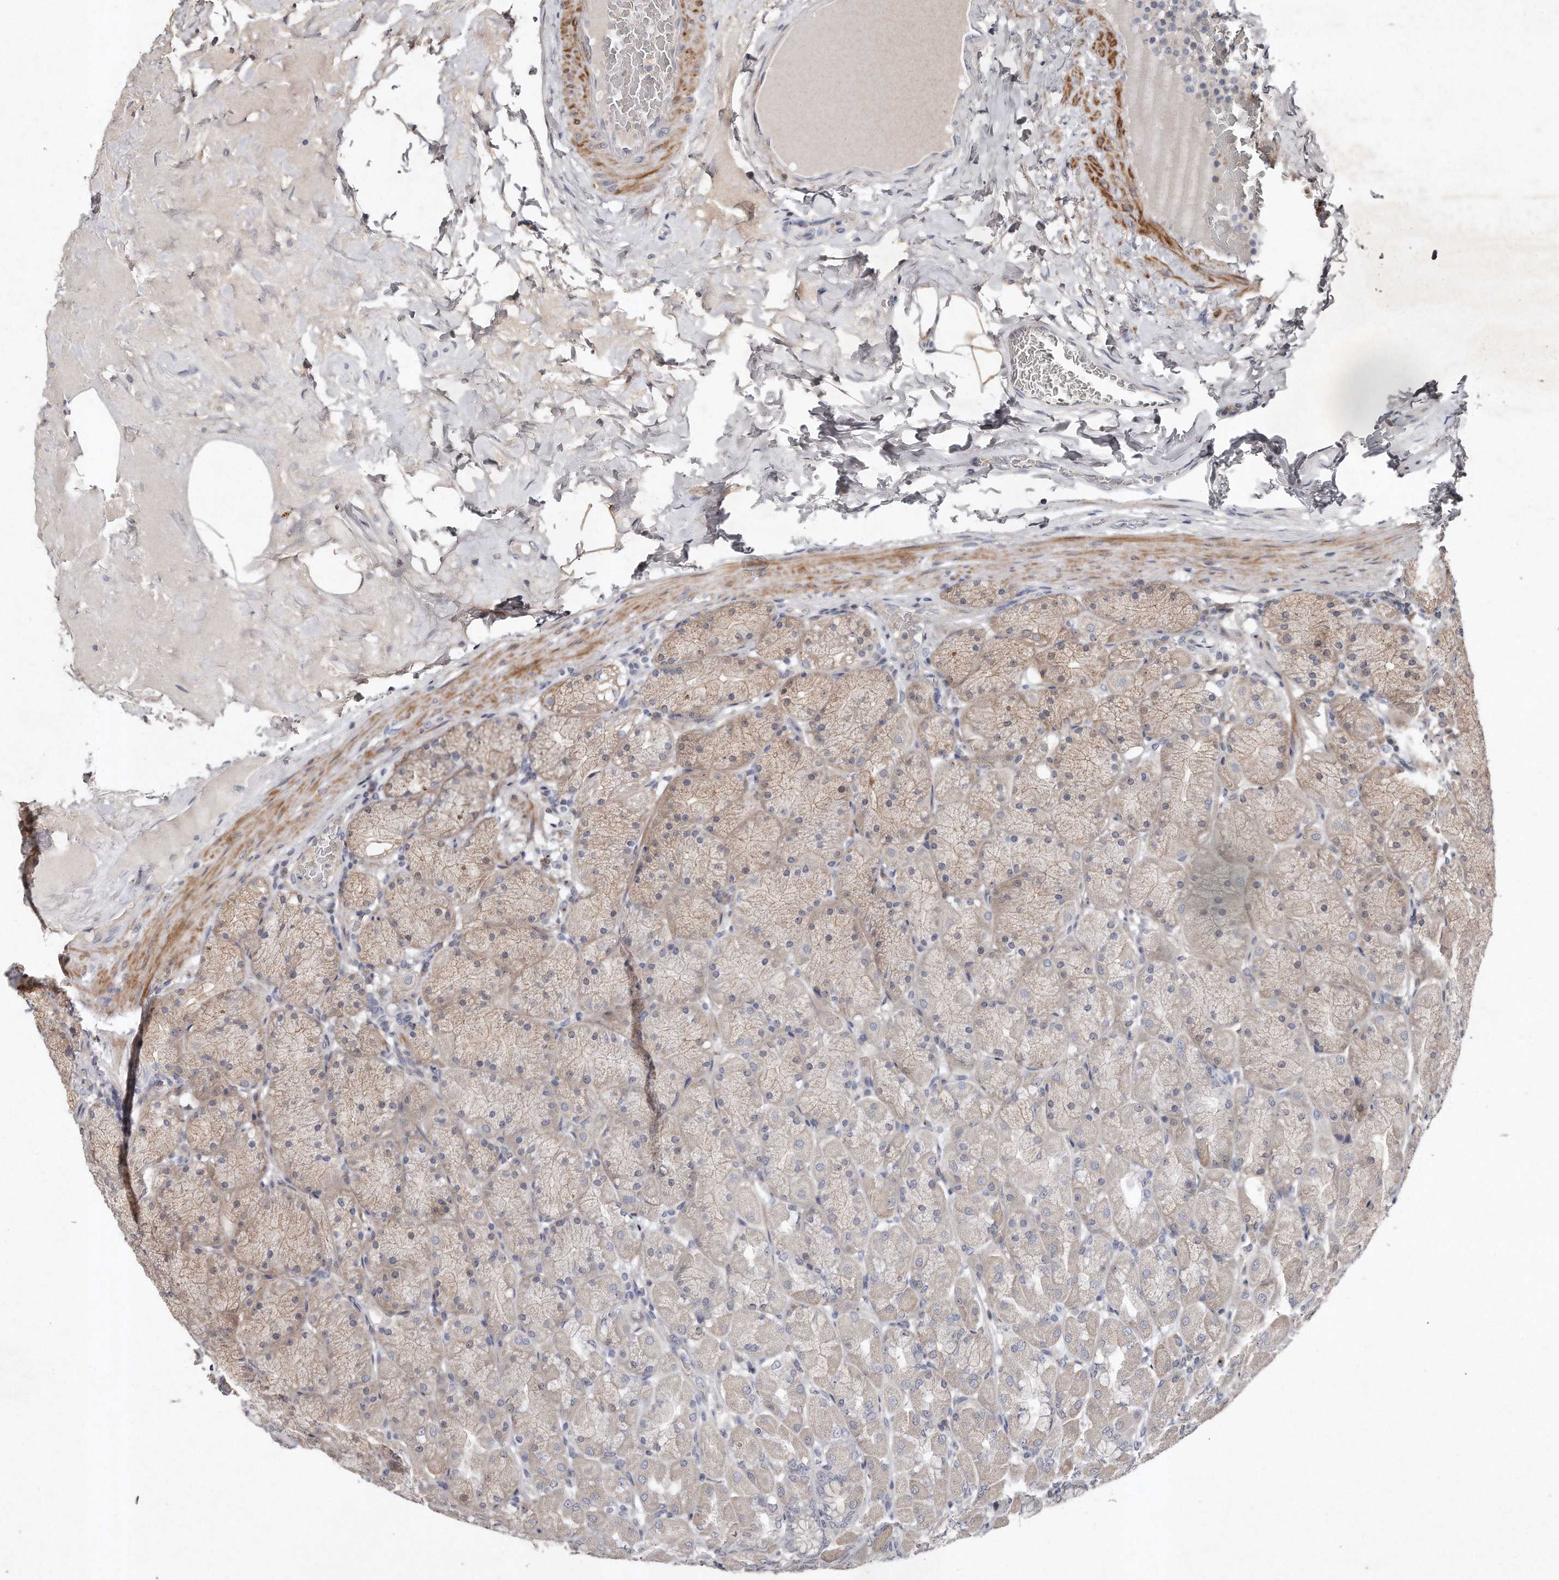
{"staining": {"intensity": "weak", "quantity": "<25%", "location": "cytoplasmic/membranous"}, "tissue": "stomach", "cell_type": "Glandular cells", "image_type": "normal", "snomed": [{"axis": "morphology", "description": "Normal tissue, NOS"}, {"axis": "topography", "description": "Stomach, upper"}], "caption": "Immunohistochemistry (IHC) photomicrograph of benign human stomach stained for a protein (brown), which demonstrates no positivity in glandular cells.", "gene": "TECR", "patient": {"sex": "female", "age": 56}}